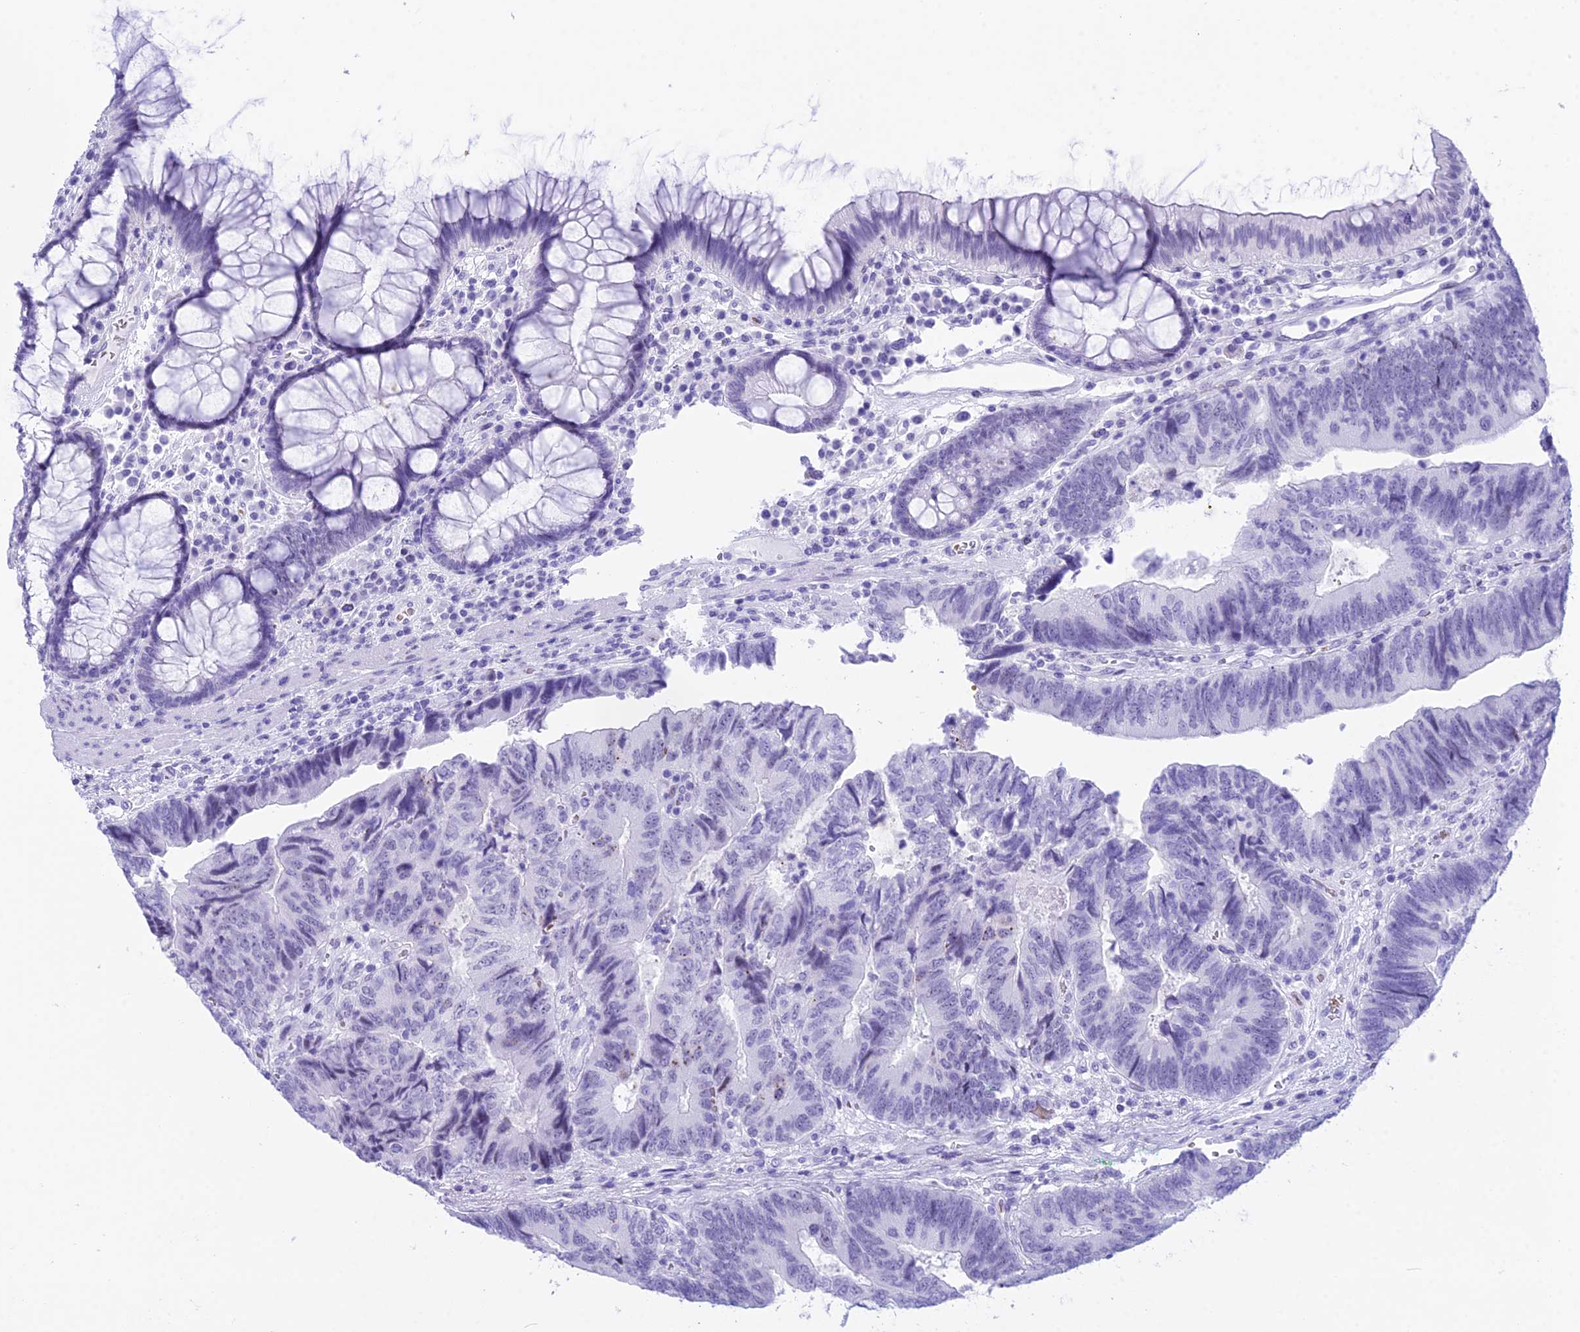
{"staining": {"intensity": "negative", "quantity": "none", "location": "none"}, "tissue": "colorectal cancer", "cell_type": "Tumor cells", "image_type": "cancer", "snomed": [{"axis": "morphology", "description": "Adenocarcinoma, NOS"}, {"axis": "topography", "description": "Colon"}], "caption": "Micrograph shows no significant protein expression in tumor cells of adenocarcinoma (colorectal). (Stains: DAB (3,3'-diaminobenzidine) immunohistochemistry (IHC) with hematoxylin counter stain, Microscopy: brightfield microscopy at high magnification).", "gene": "RNPS1", "patient": {"sex": "female", "age": 67}}